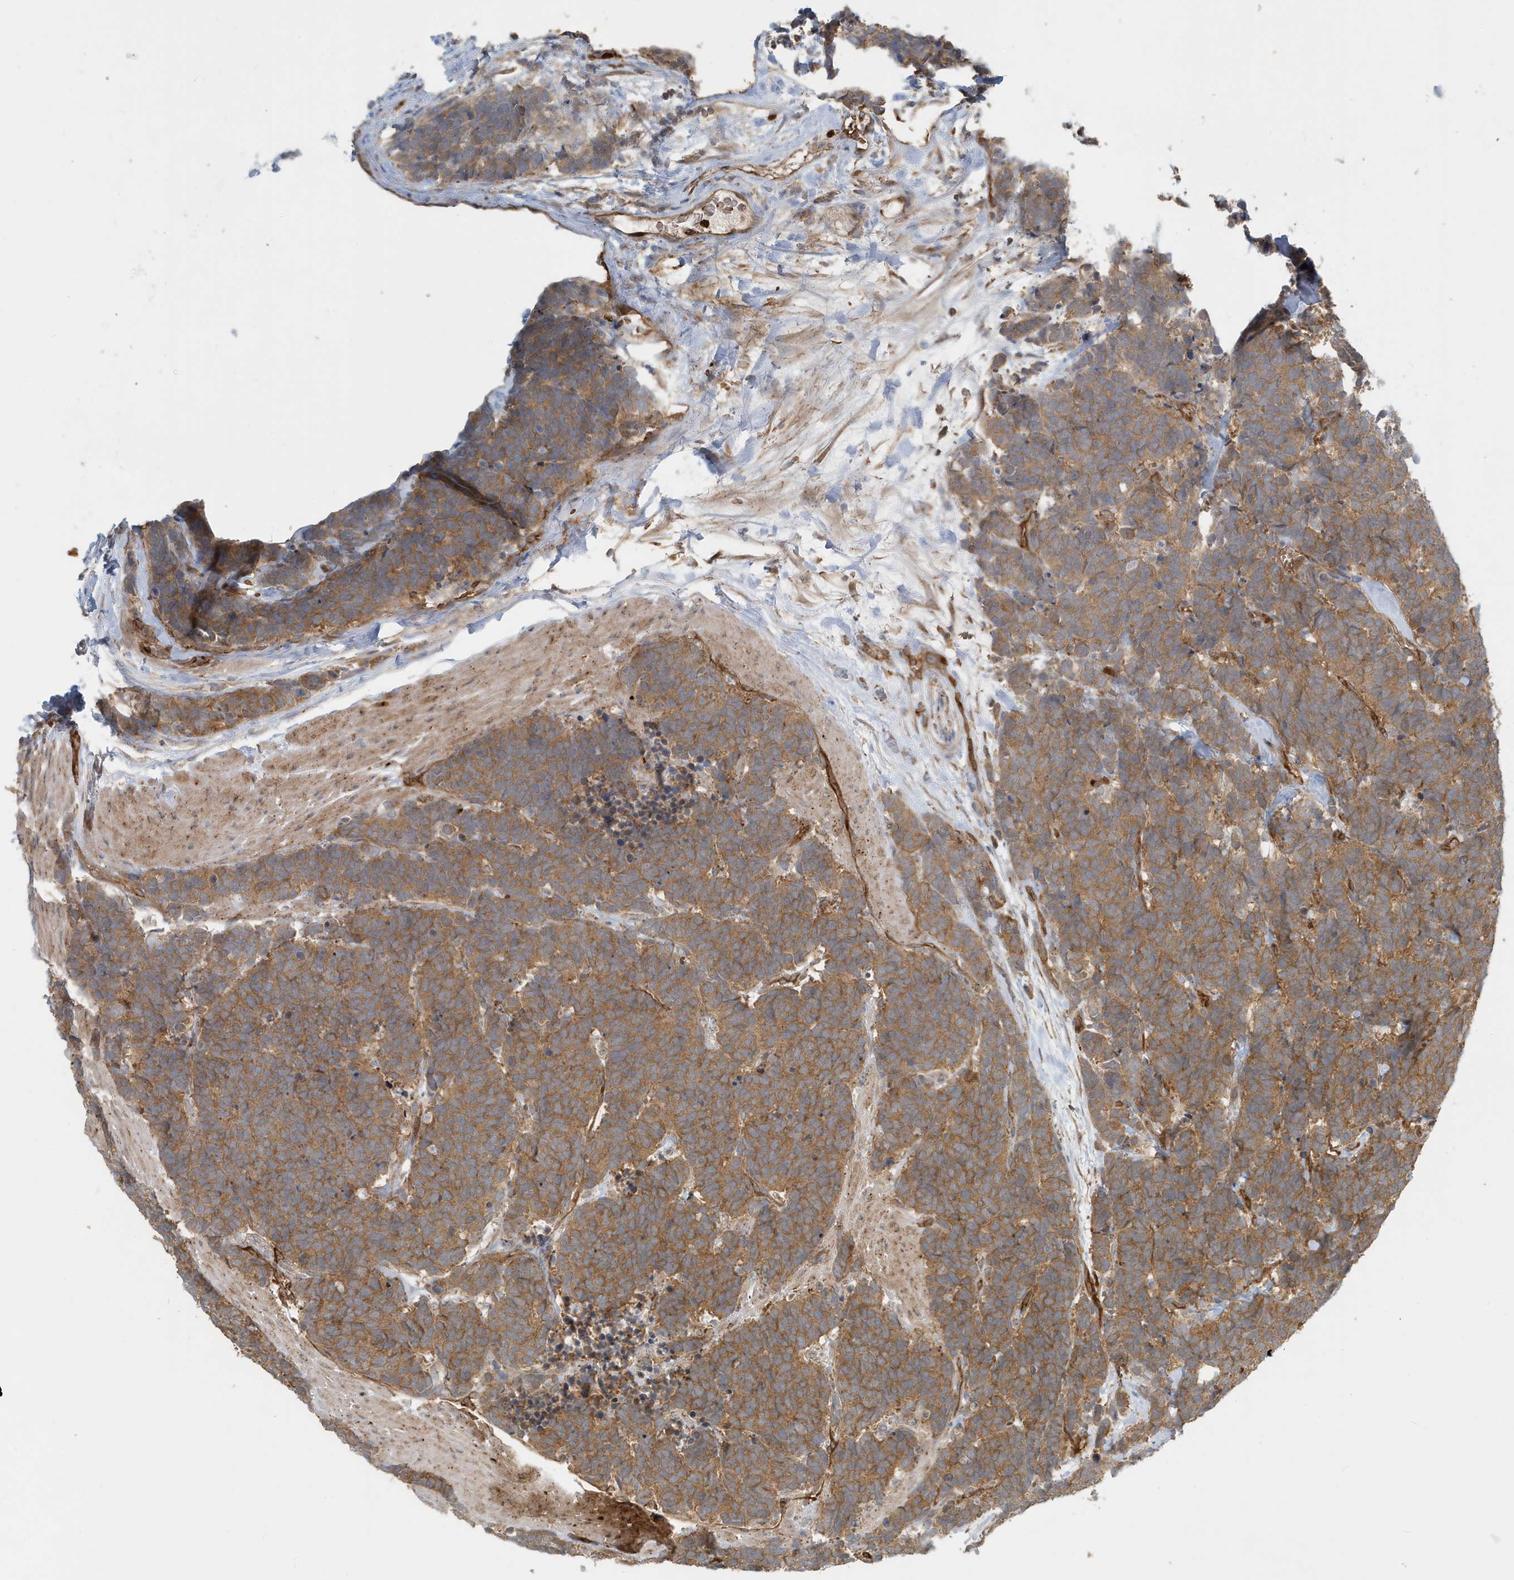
{"staining": {"intensity": "moderate", "quantity": "25%-75%", "location": "cytoplasmic/membranous"}, "tissue": "carcinoid", "cell_type": "Tumor cells", "image_type": "cancer", "snomed": [{"axis": "morphology", "description": "Carcinoma, NOS"}, {"axis": "morphology", "description": "Carcinoid, malignant, NOS"}, {"axis": "topography", "description": "Urinary bladder"}], "caption": "DAB (3,3'-diaminobenzidine) immunohistochemical staining of carcinoid displays moderate cytoplasmic/membranous protein positivity in approximately 25%-75% of tumor cells. (Stains: DAB in brown, nuclei in blue, Microscopy: brightfield microscopy at high magnification).", "gene": "FYCO1", "patient": {"sex": "male", "age": 57}}